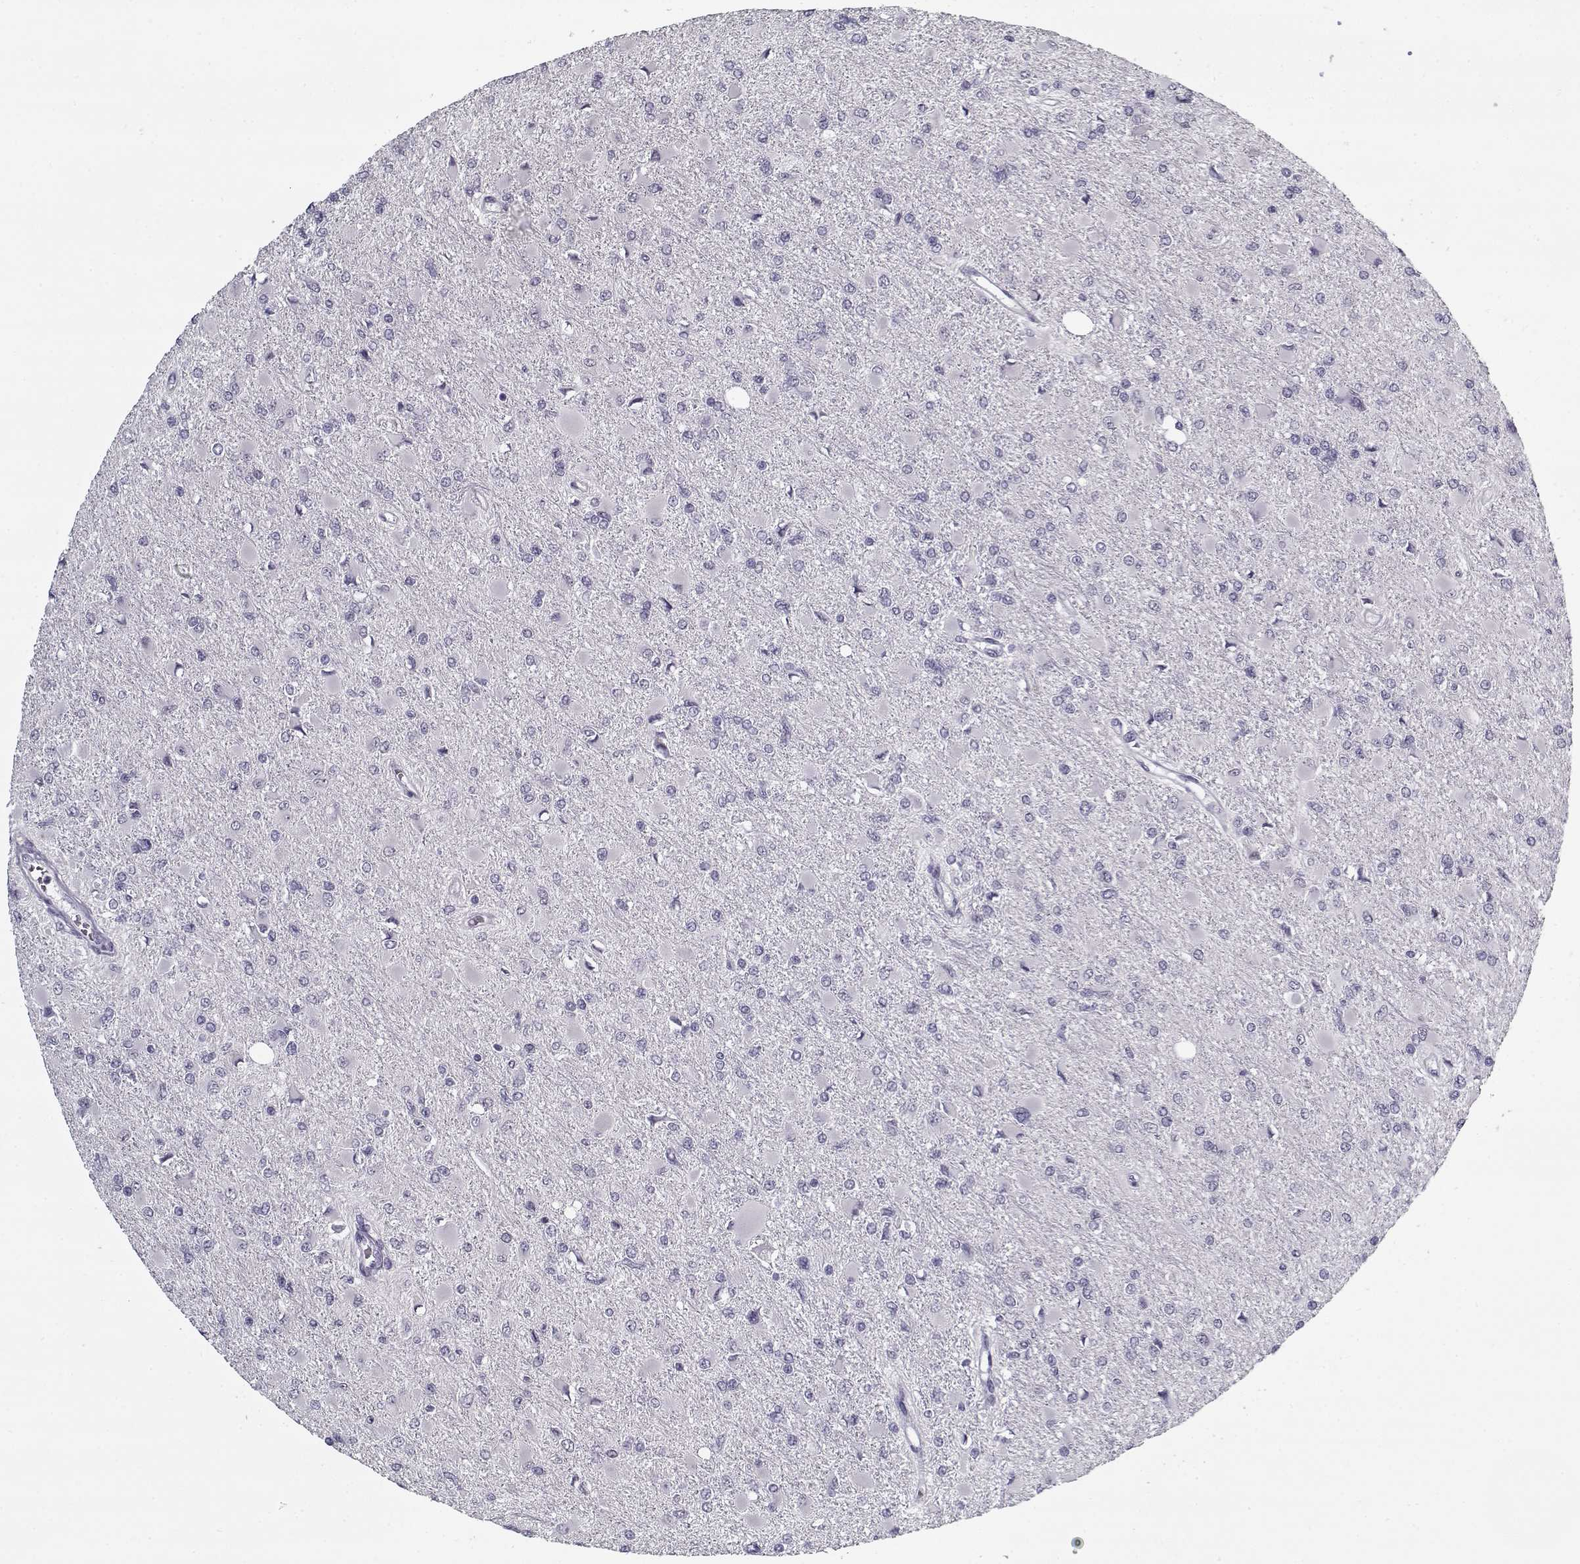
{"staining": {"intensity": "negative", "quantity": "none", "location": "none"}, "tissue": "glioma", "cell_type": "Tumor cells", "image_type": "cancer", "snomed": [{"axis": "morphology", "description": "Glioma, malignant, High grade"}, {"axis": "topography", "description": "Cerebral cortex"}], "caption": "There is no significant staining in tumor cells of glioma.", "gene": "RNF32", "patient": {"sex": "female", "age": 36}}